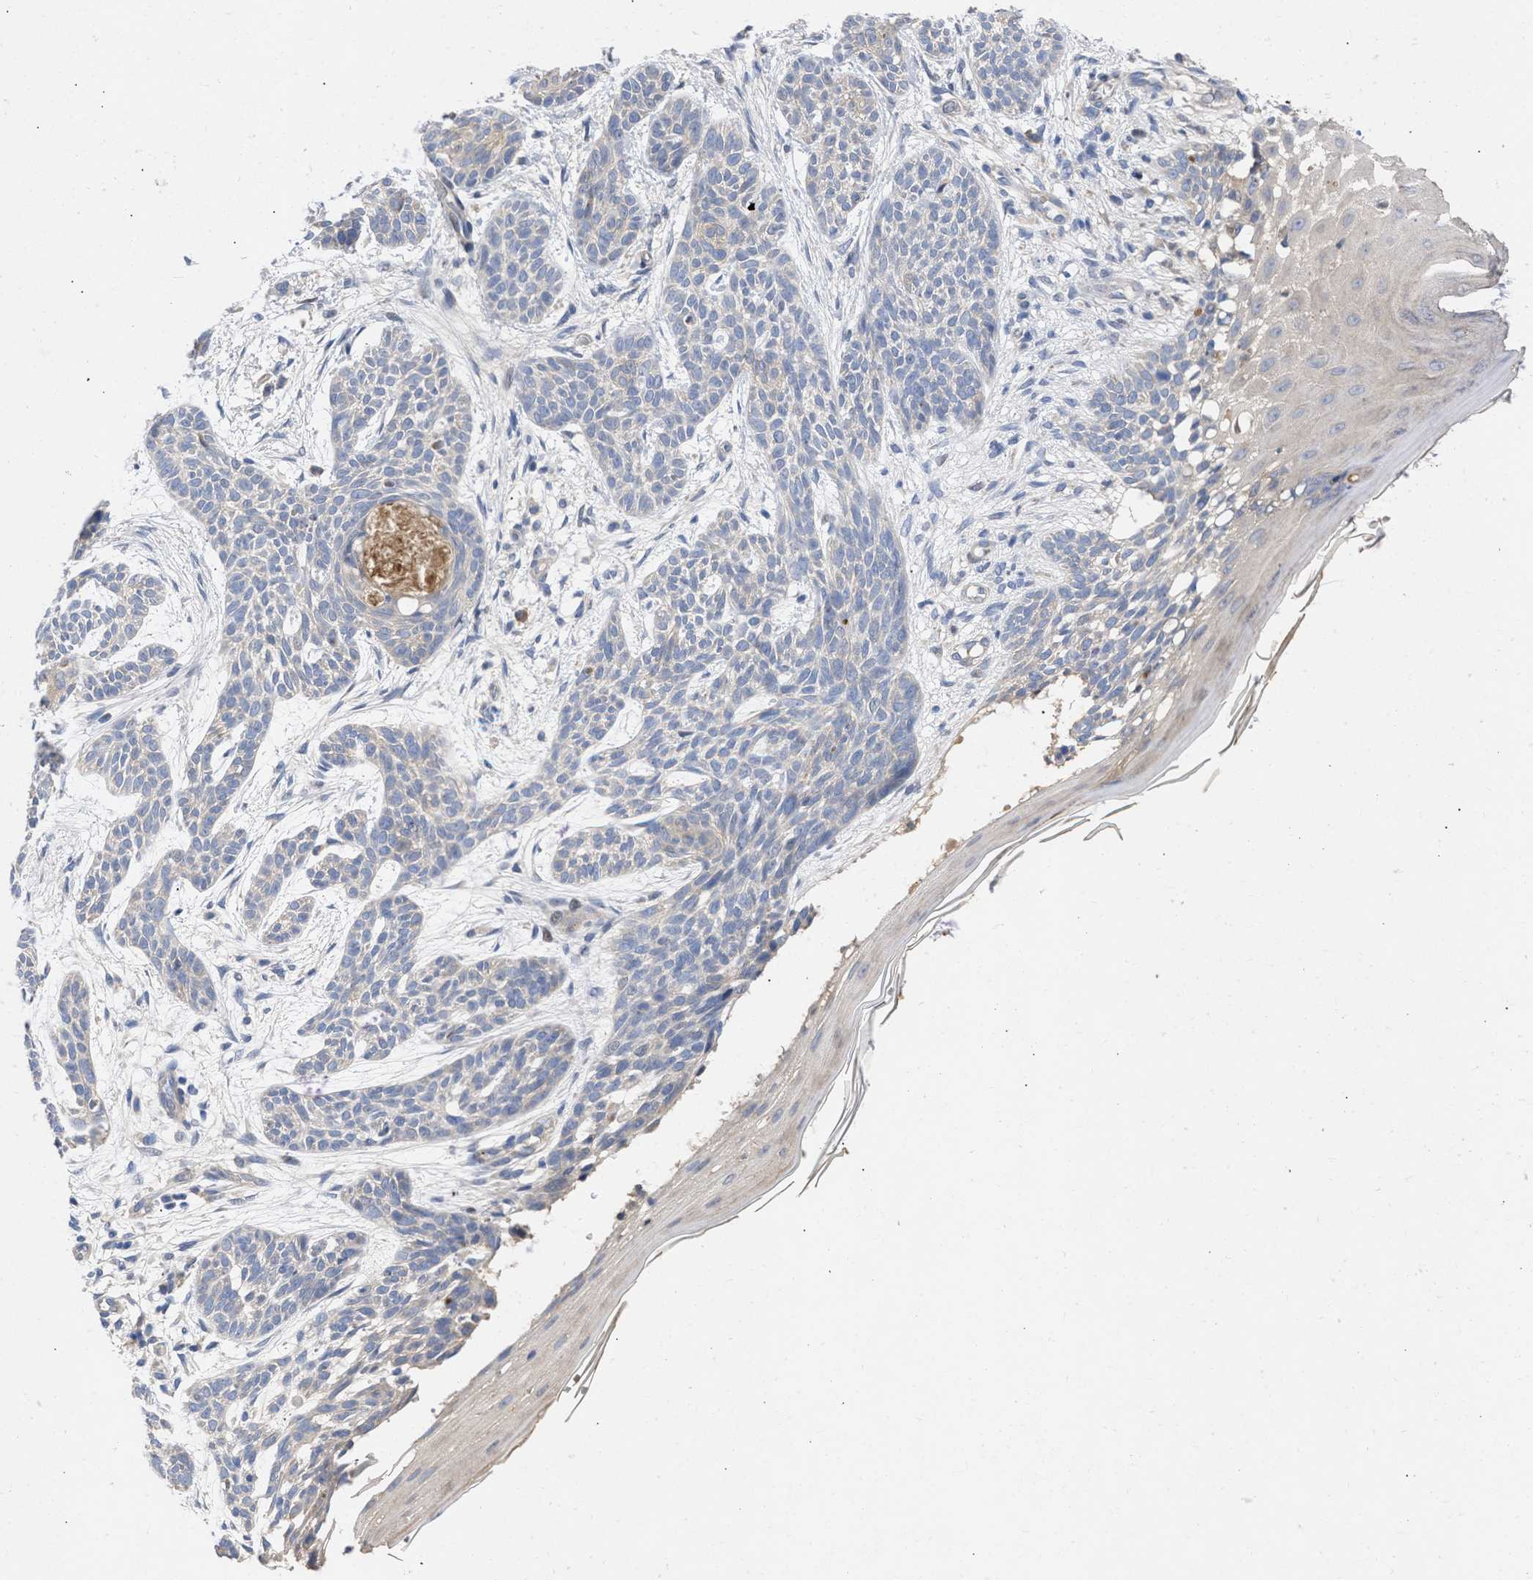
{"staining": {"intensity": "negative", "quantity": "none", "location": "none"}, "tissue": "skin cancer", "cell_type": "Tumor cells", "image_type": "cancer", "snomed": [{"axis": "morphology", "description": "Basal cell carcinoma"}, {"axis": "topography", "description": "Skin"}], "caption": "A high-resolution image shows immunohistochemistry (IHC) staining of skin cancer (basal cell carcinoma), which exhibits no significant staining in tumor cells.", "gene": "ARHGEF4", "patient": {"sex": "female", "age": 59}}